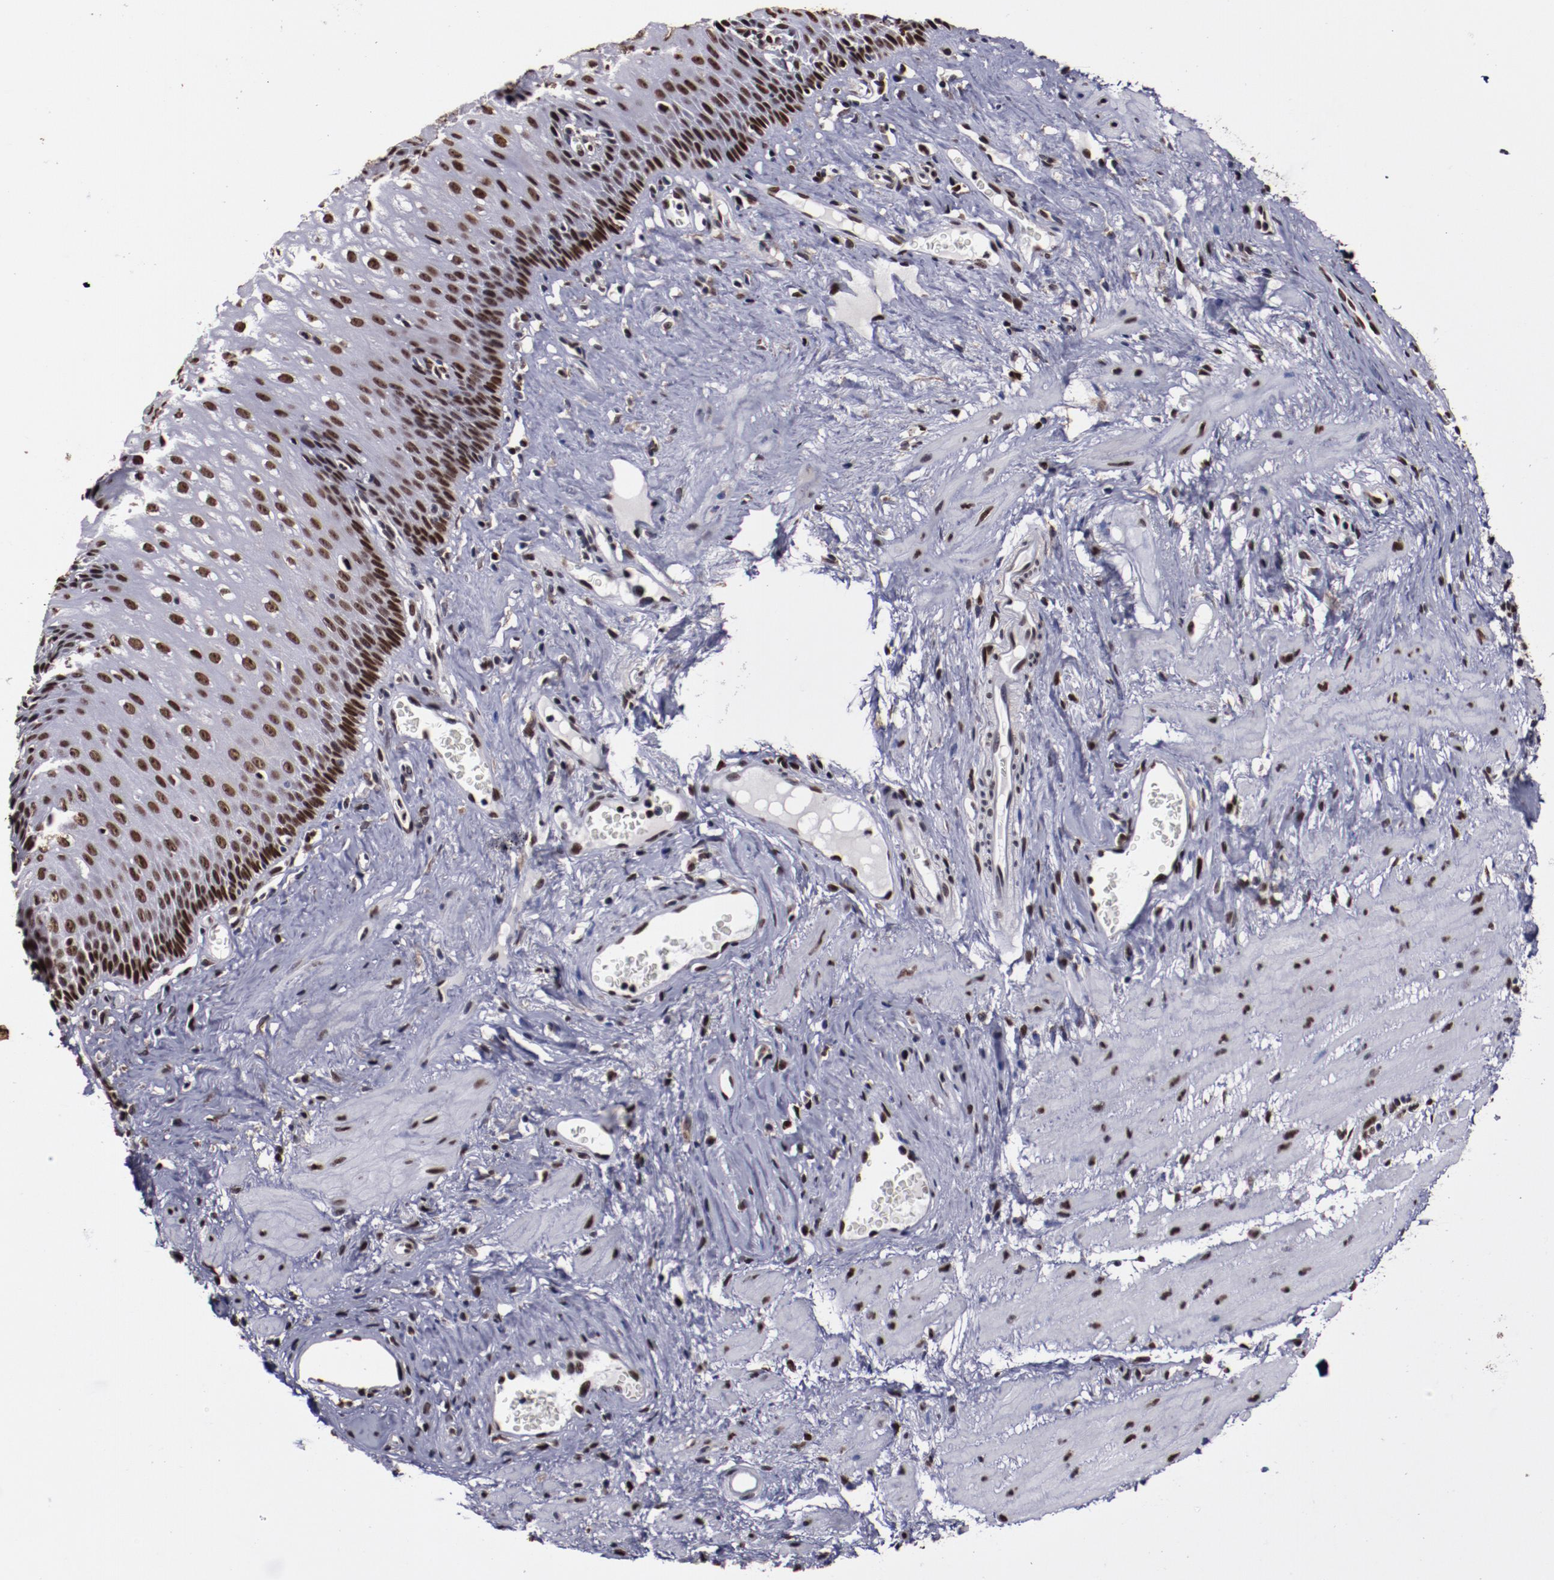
{"staining": {"intensity": "moderate", "quantity": ">75%", "location": "nuclear"}, "tissue": "esophagus", "cell_type": "Squamous epithelial cells", "image_type": "normal", "snomed": [{"axis": "morphology", "description": "Normal tissue, NOS"}, {"axis": "topography", "description": "Esophagus"}], "caption": "A high-resolution image shows IHC staining of benign esophagus, which exhibits moderate nuclear positivity in about >75% of squamous epithelial cells. (DAB (3,3'-diaminobenzidine) IHC, brown staining for protein, blue staining for nuclei).", "gene": "APEX1", "patient": {"sex": "female", "age": 70}}